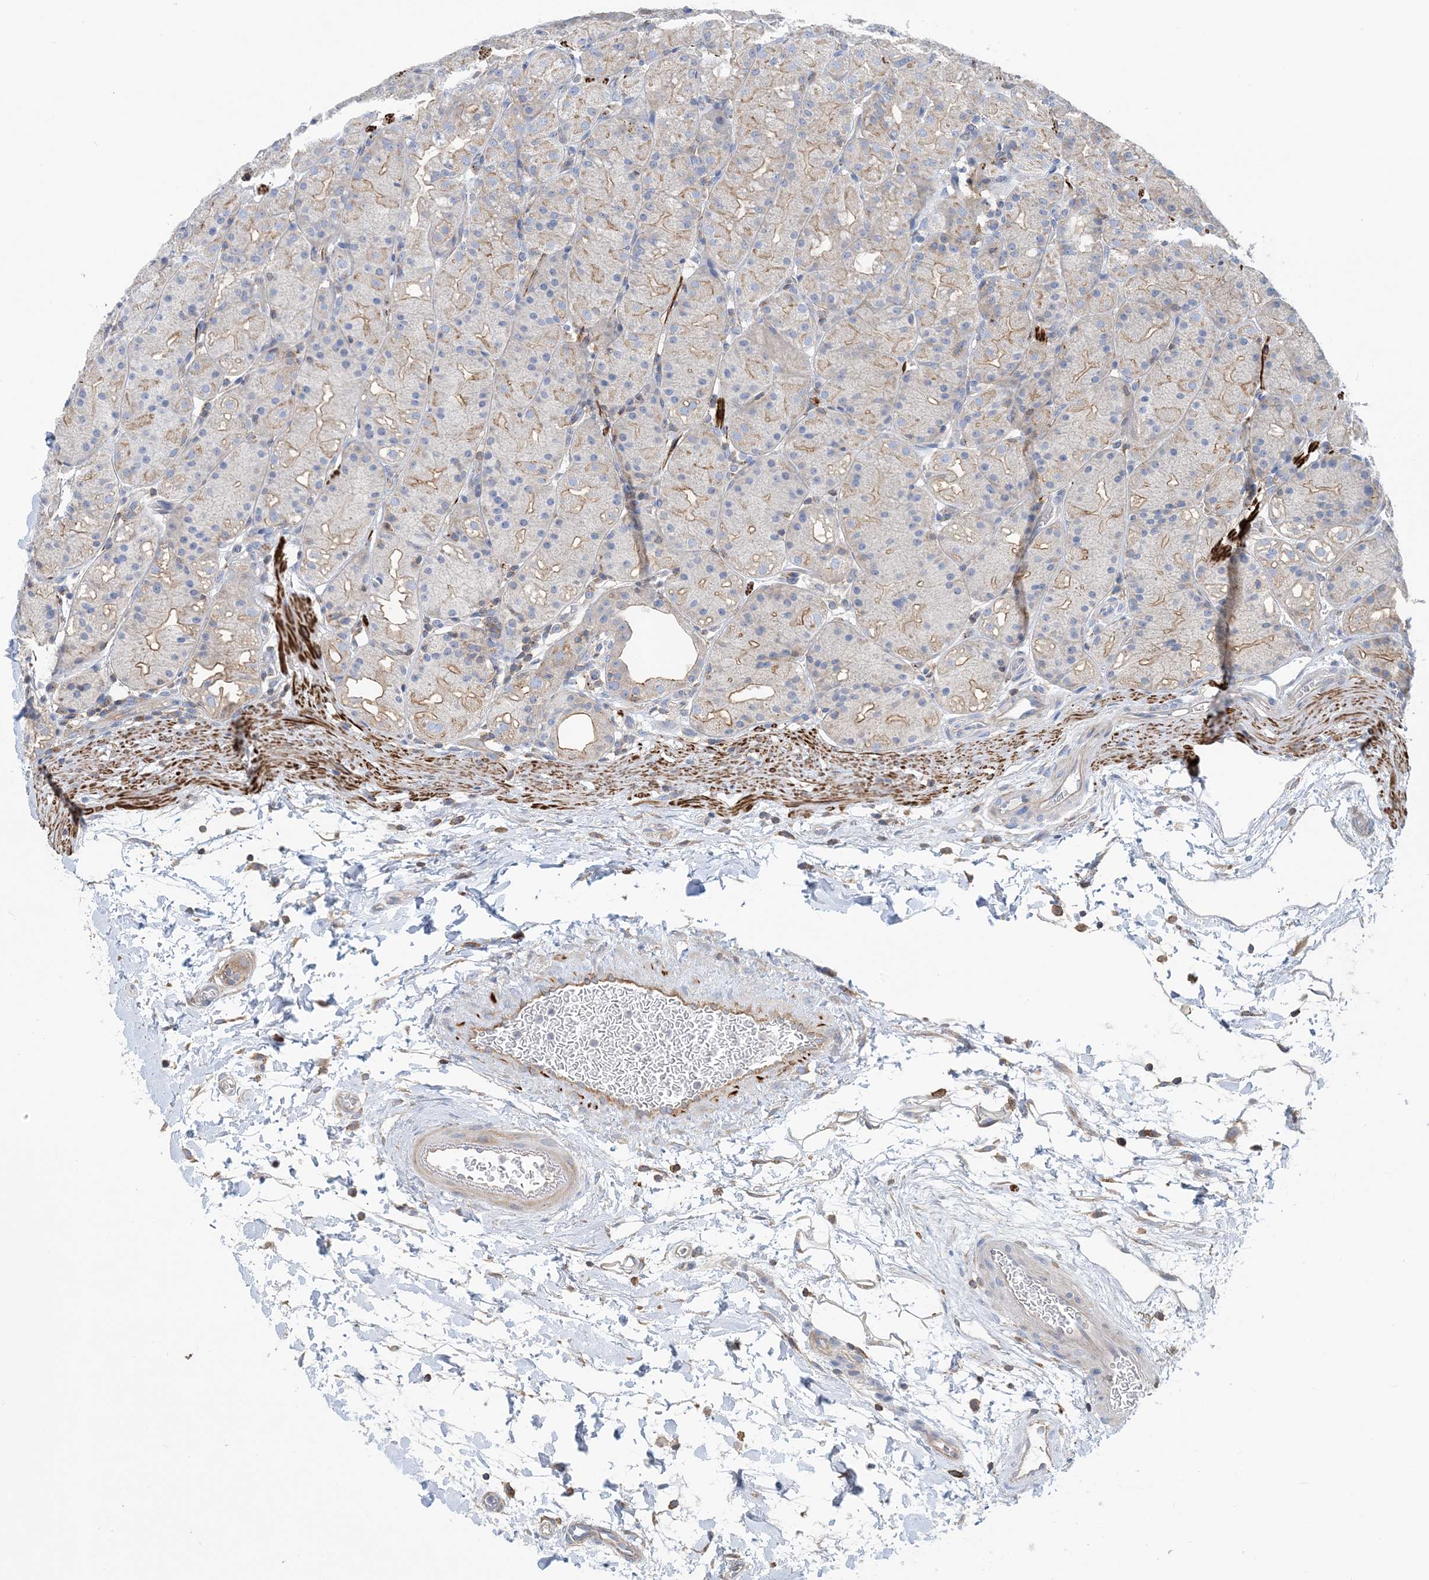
{"staining": {"intensity": "weak", "quantity": "25%-75%", "location": "cytoplasmic/membranous"}, "tissue": "stomach", "cell_type": "Glandular cells", "image_type": "normal", "snomed": [{"axis": "morphology", "description": "Normal tissue, NOS"}, {"axis": "topography", "description": "Stomach, upper"}], "caption": "Immunohistochemical staining of unremarkable human stomach shows low levels of weak cytoplasmic/membranous expression in about 25%-75% of glandular cells. (Brightfield microscopy of DAB IHC at high magnification).", "gene": "CALHM5", "patient": {"sex": "male", "age": 48}}